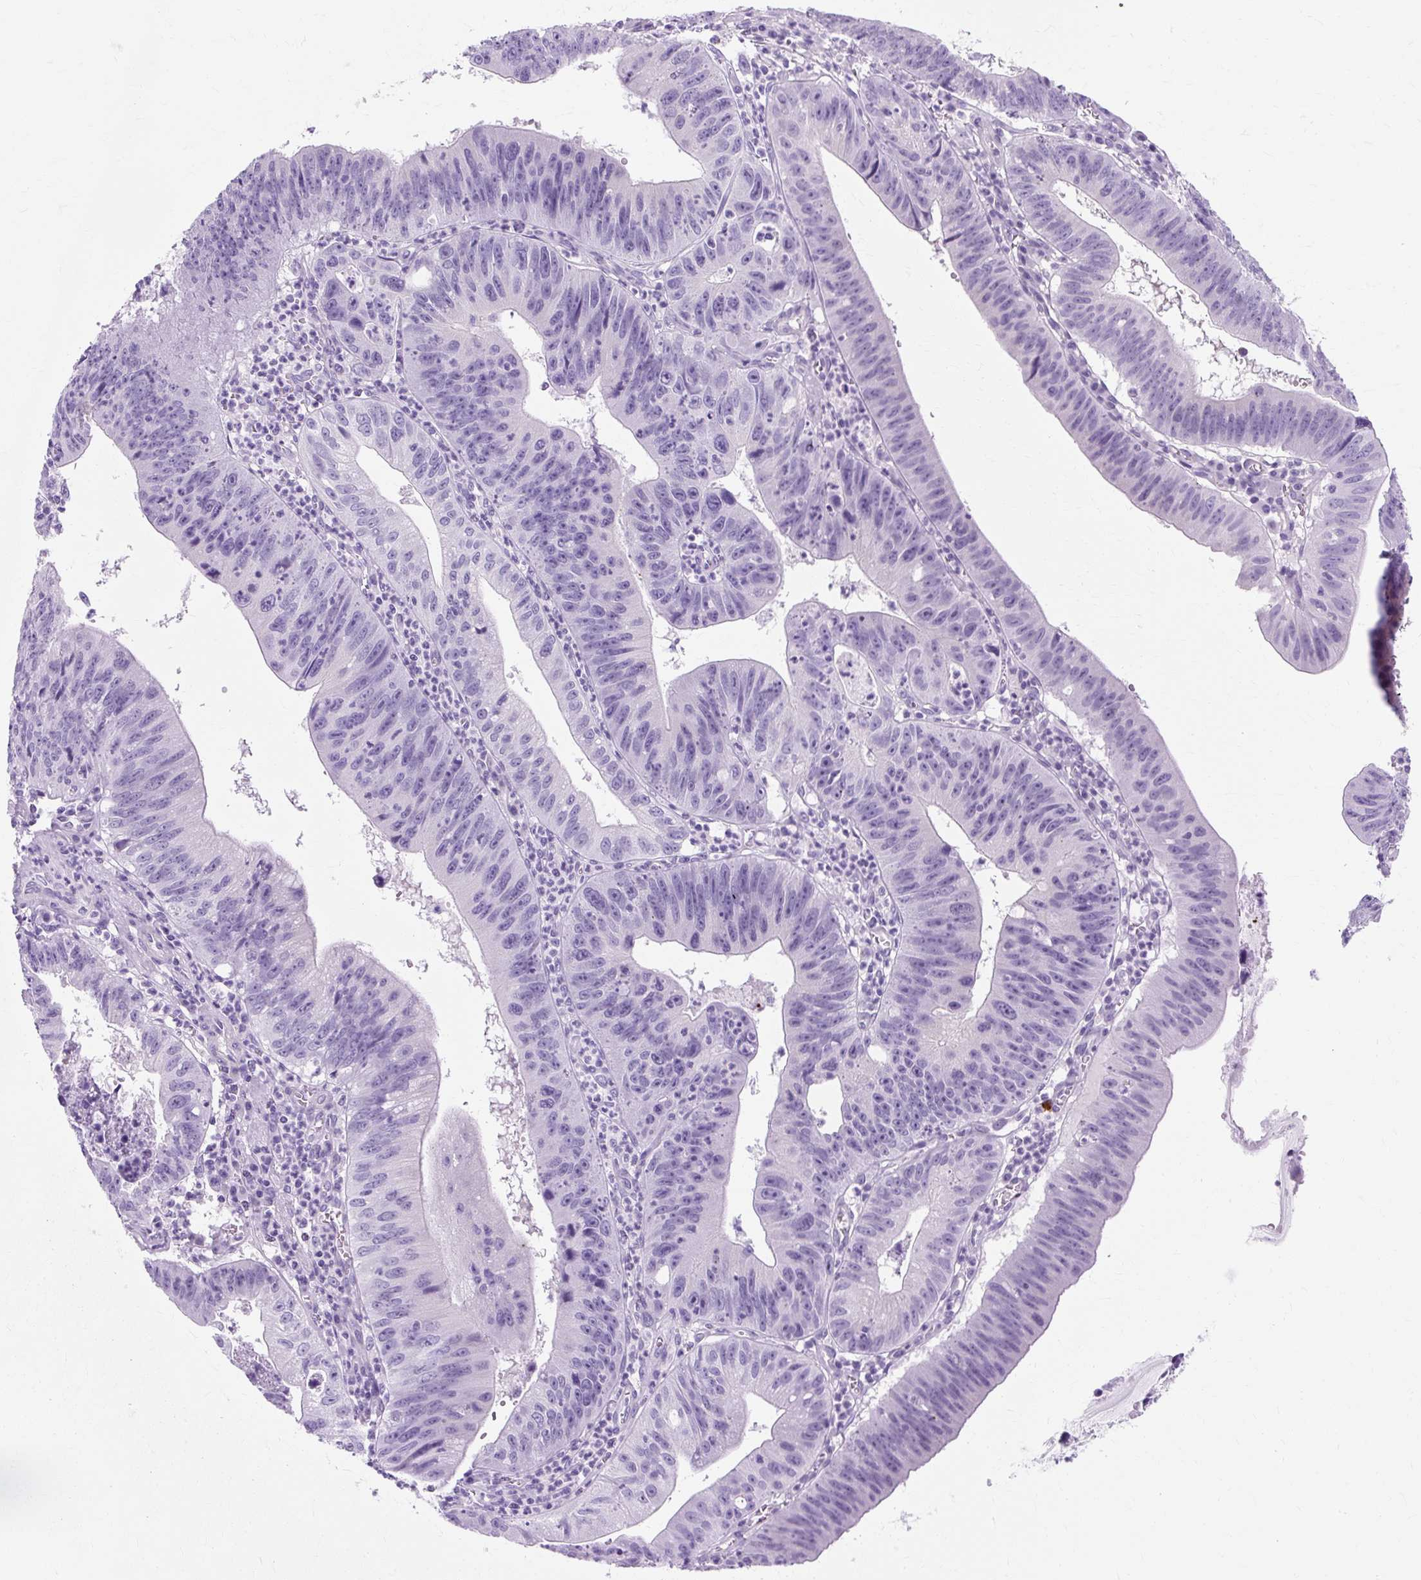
{"staining": {"intensity": "negative", "quantity": "none", "location": "none"}, "tissue": "stomach cancer", "cell_type": "Tumor cells", "image_type": "cancer", "snomed": [{"axis": "morphology", "description": "Adenocarcinoma, NOS"}, {"axis": "topography", "description": "Stomach"}], "caption": "IHC image of human adenocarcinoma (stomach) stained for a protein (brown), which reveals no positivity in tumor cells.", "gene": "TMEM89", "patient": {"sex": "male", "age": 59}}